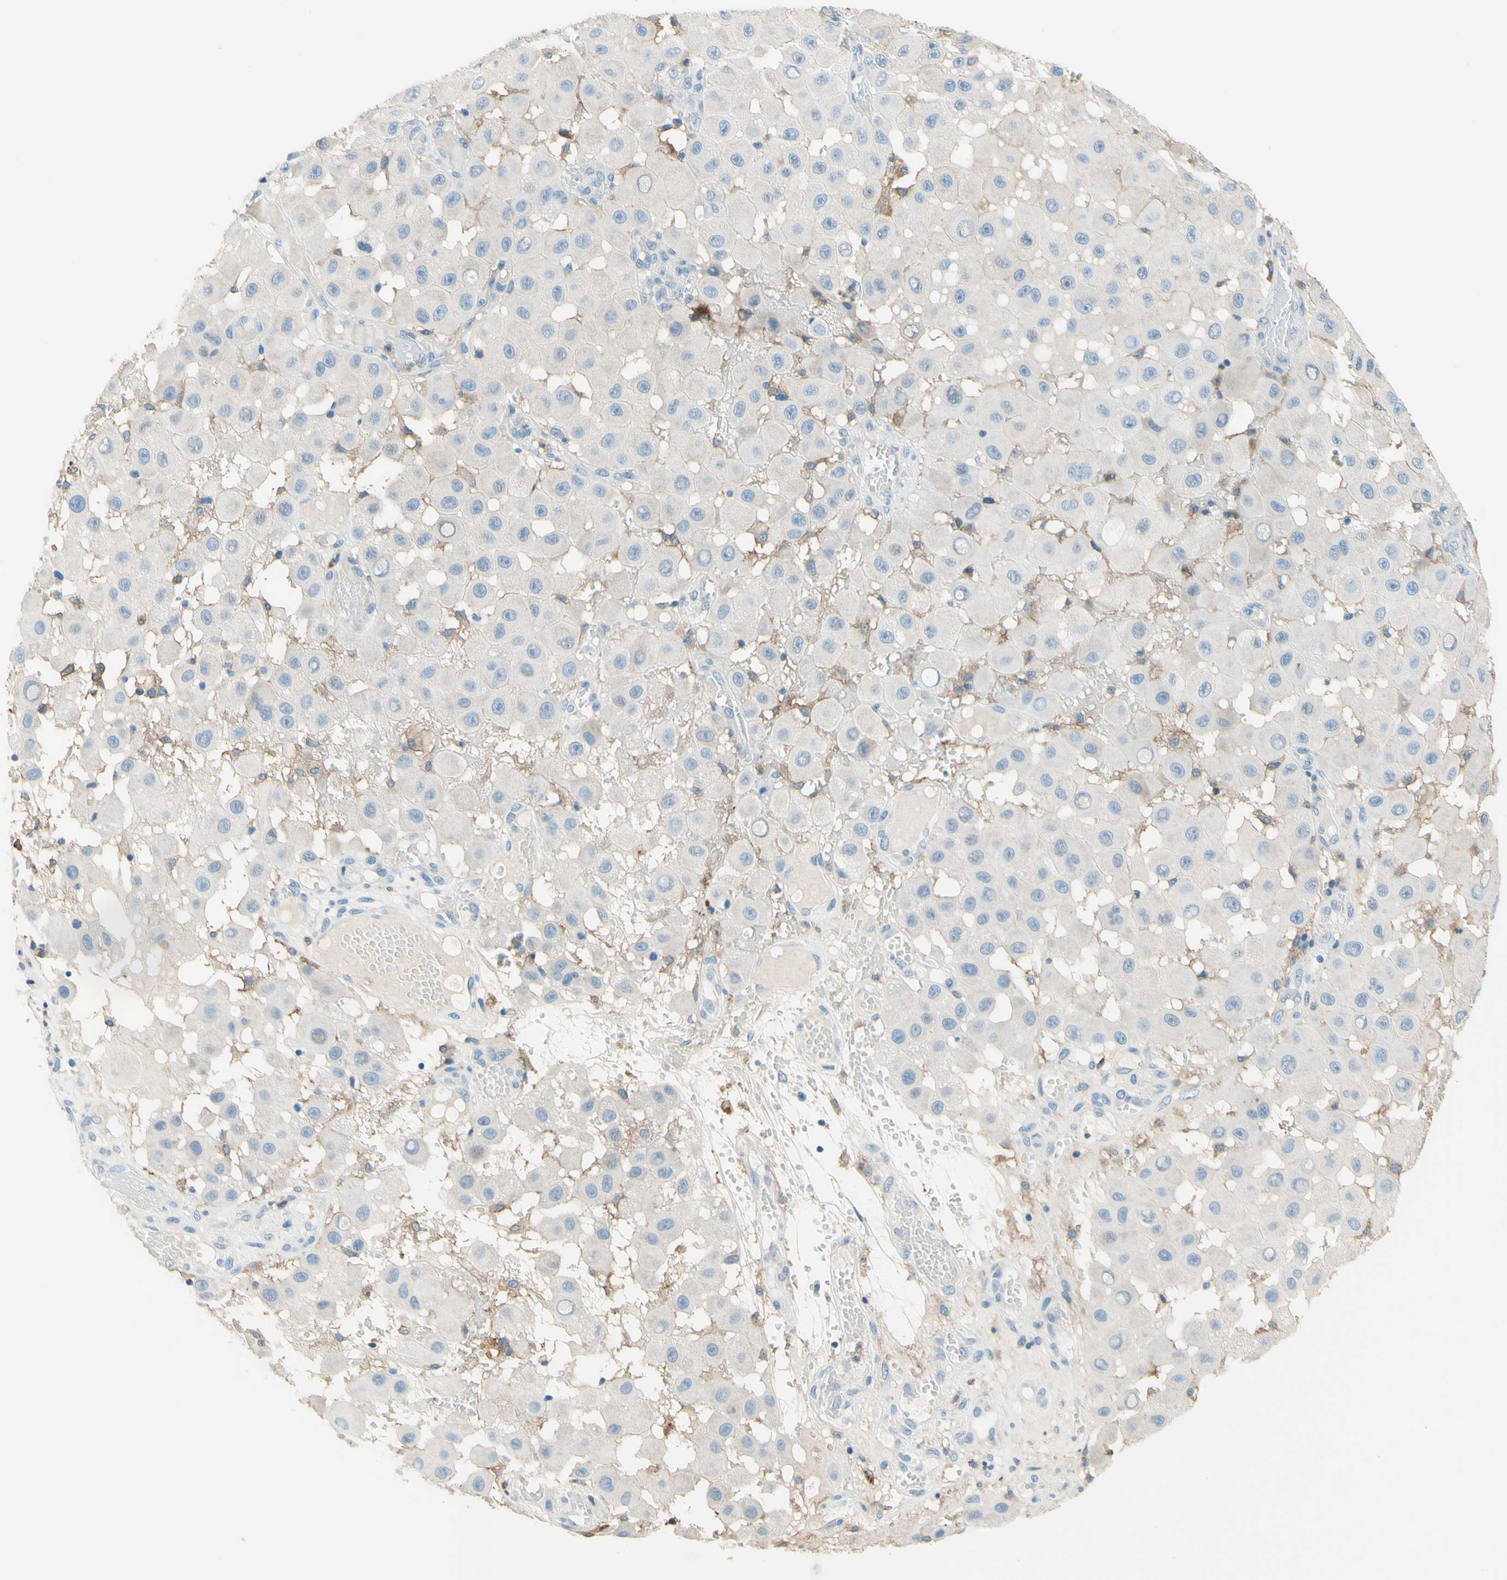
{"staining": {"intensity": "negative", "quantity": "none", "location": "none"}, "tissue": "melanoma", "cell_type": "Tumor cells", "image_type": "cancer", "snomed": [{"axis": "morphology", "description": "Malignant melanoma, NOS"}, {"axis": "topography", "description": "Skin"}], "caption": "Immunohistochemistry (IHC) of human malignant melanoma demonstrates no staining in tumor cells.", "gene": "SIGLEC9", "patient": {"sex": "female", "age": 81}}